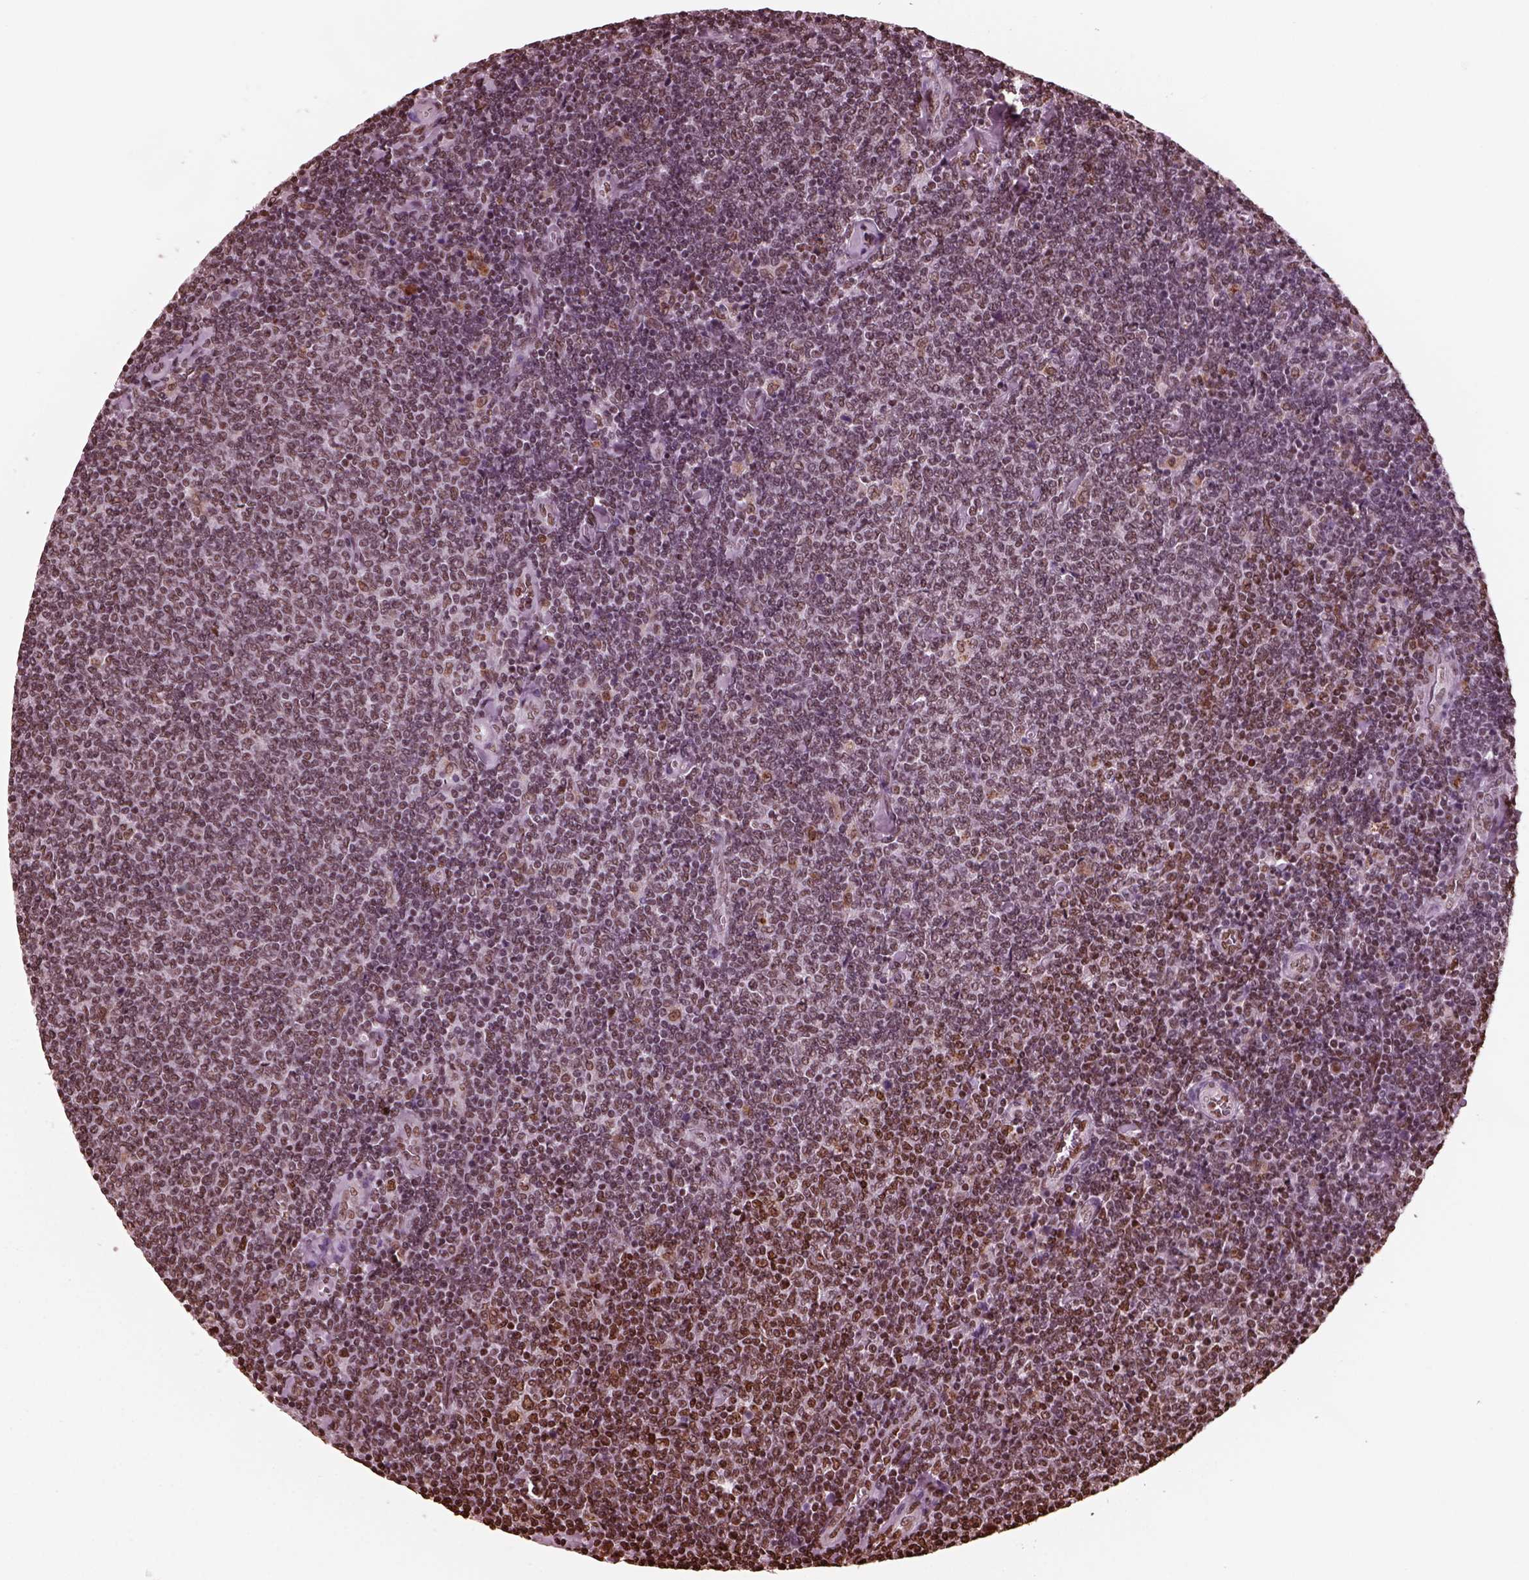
{"staining": {"intensity": "moderate", "quantity": "<25%", "location": "nuclear"}, "tissue": "lymphoma", "cell_type": "Tumor cells", "image_type": "cancer", "snomed": [{"axis": "morphology", "description": "Malignant lymphoma, non-Hodgkin's type, Low grade"}, {"axis": "topography", "description": "Lymph node"}], "caption": "Protein expression analysis of human lymphoma reveals moderate nuclear expression in approximately <25% of tumor cells.", "gene": "NSD1", "patient": {"sex": "male", "age": 52}}